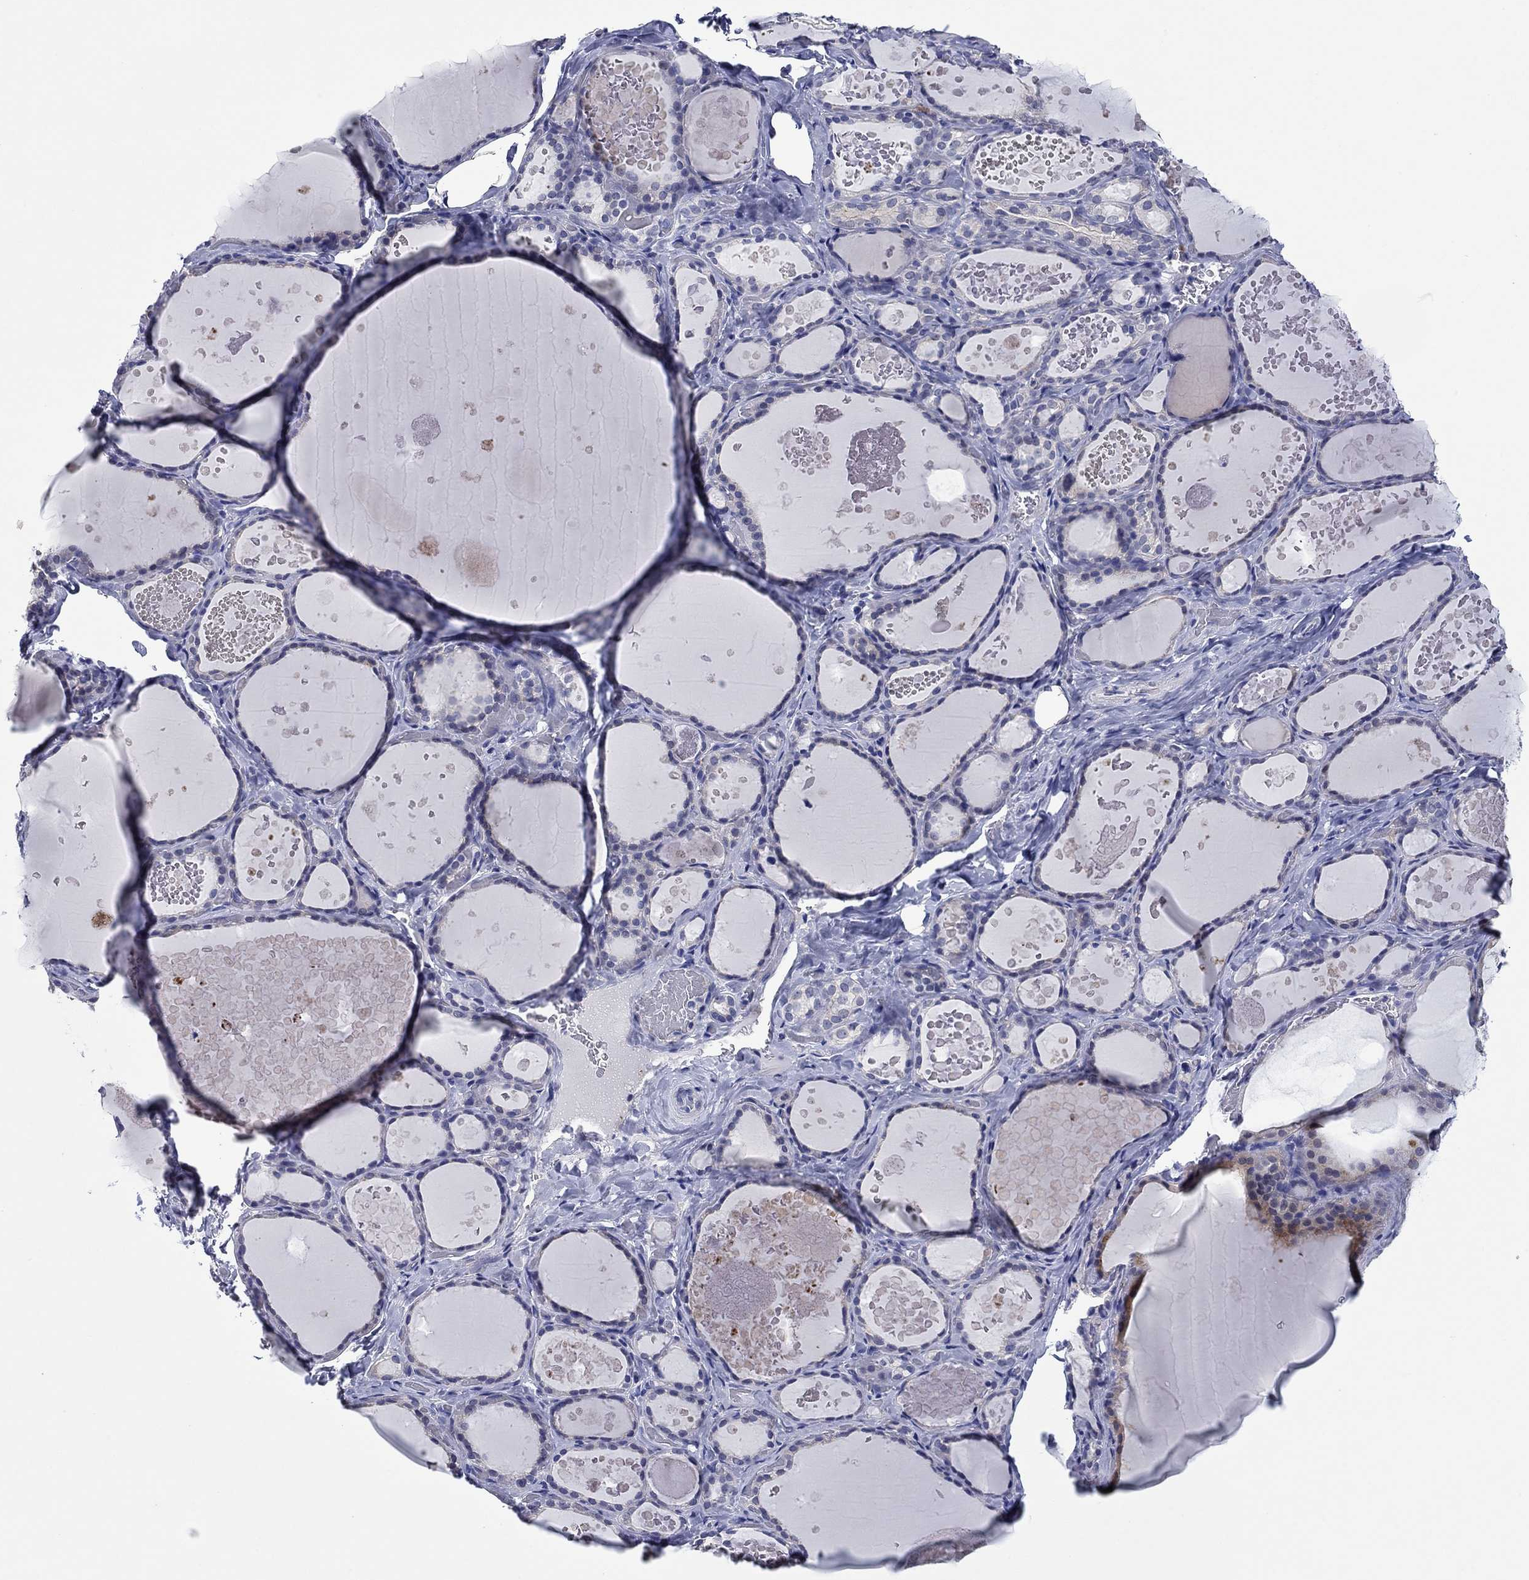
{"staining": {"intensity": "weak", "quantity": "<25%", "location": "cytoplasmic/membranous"}, "tissue": "thyroid gland", "cell_type": "Glandular cells", "image_type": "normal", "snomed": [{"axis": "morphology", "description": "Normal tissue, NOS"}, {"axis": "topography", "description": "Thyroid gland"}], "caption": "This is a image of immunohistochemistry (IHC) staining of benign thyroid gland, which shows no staining in glandular cells.", "gene": "HDC", "patient": {"sex": "female", "age": 56}}